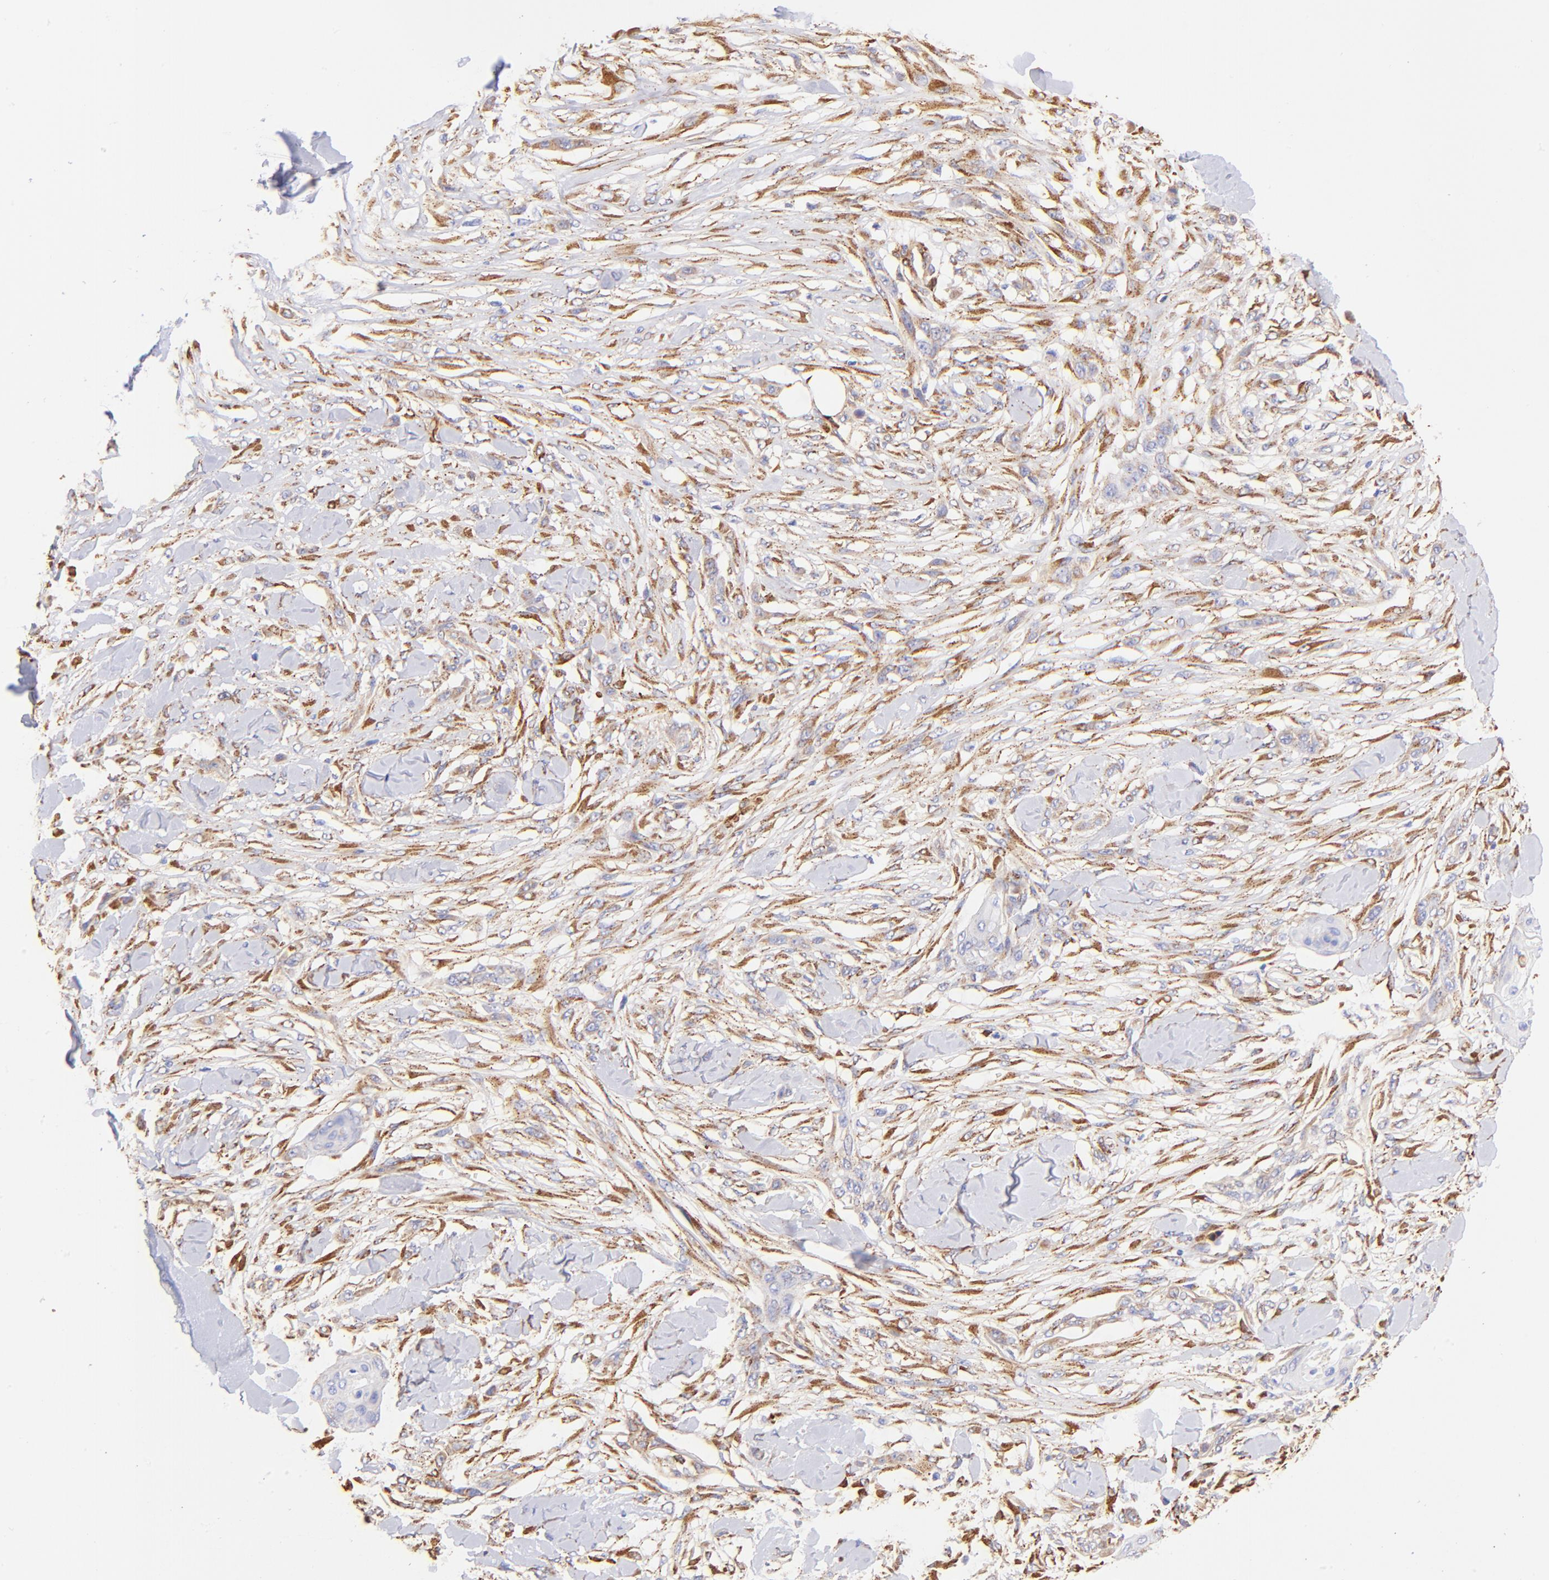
{"staining": {"intensity": "moderate", "quantity": "<25%", "location": "cytoplasmic/membranous"}, "tissue": "skin cancer", "cell_type": "Tumor cells", "image_type": "cancer", "snomed": [{"axis": "morphology", "description": "Squamous cell carcinoma, NOS"}, {"axis": "topography", "description": "Skin"}], "caption": "Protein expression analysis of human skin cancer reveals moderate cytoplasmic/membranous staining in about <25% of tumor cells.", "gene": "SPARC", "patient": {"sex": "female", "age": 59}}